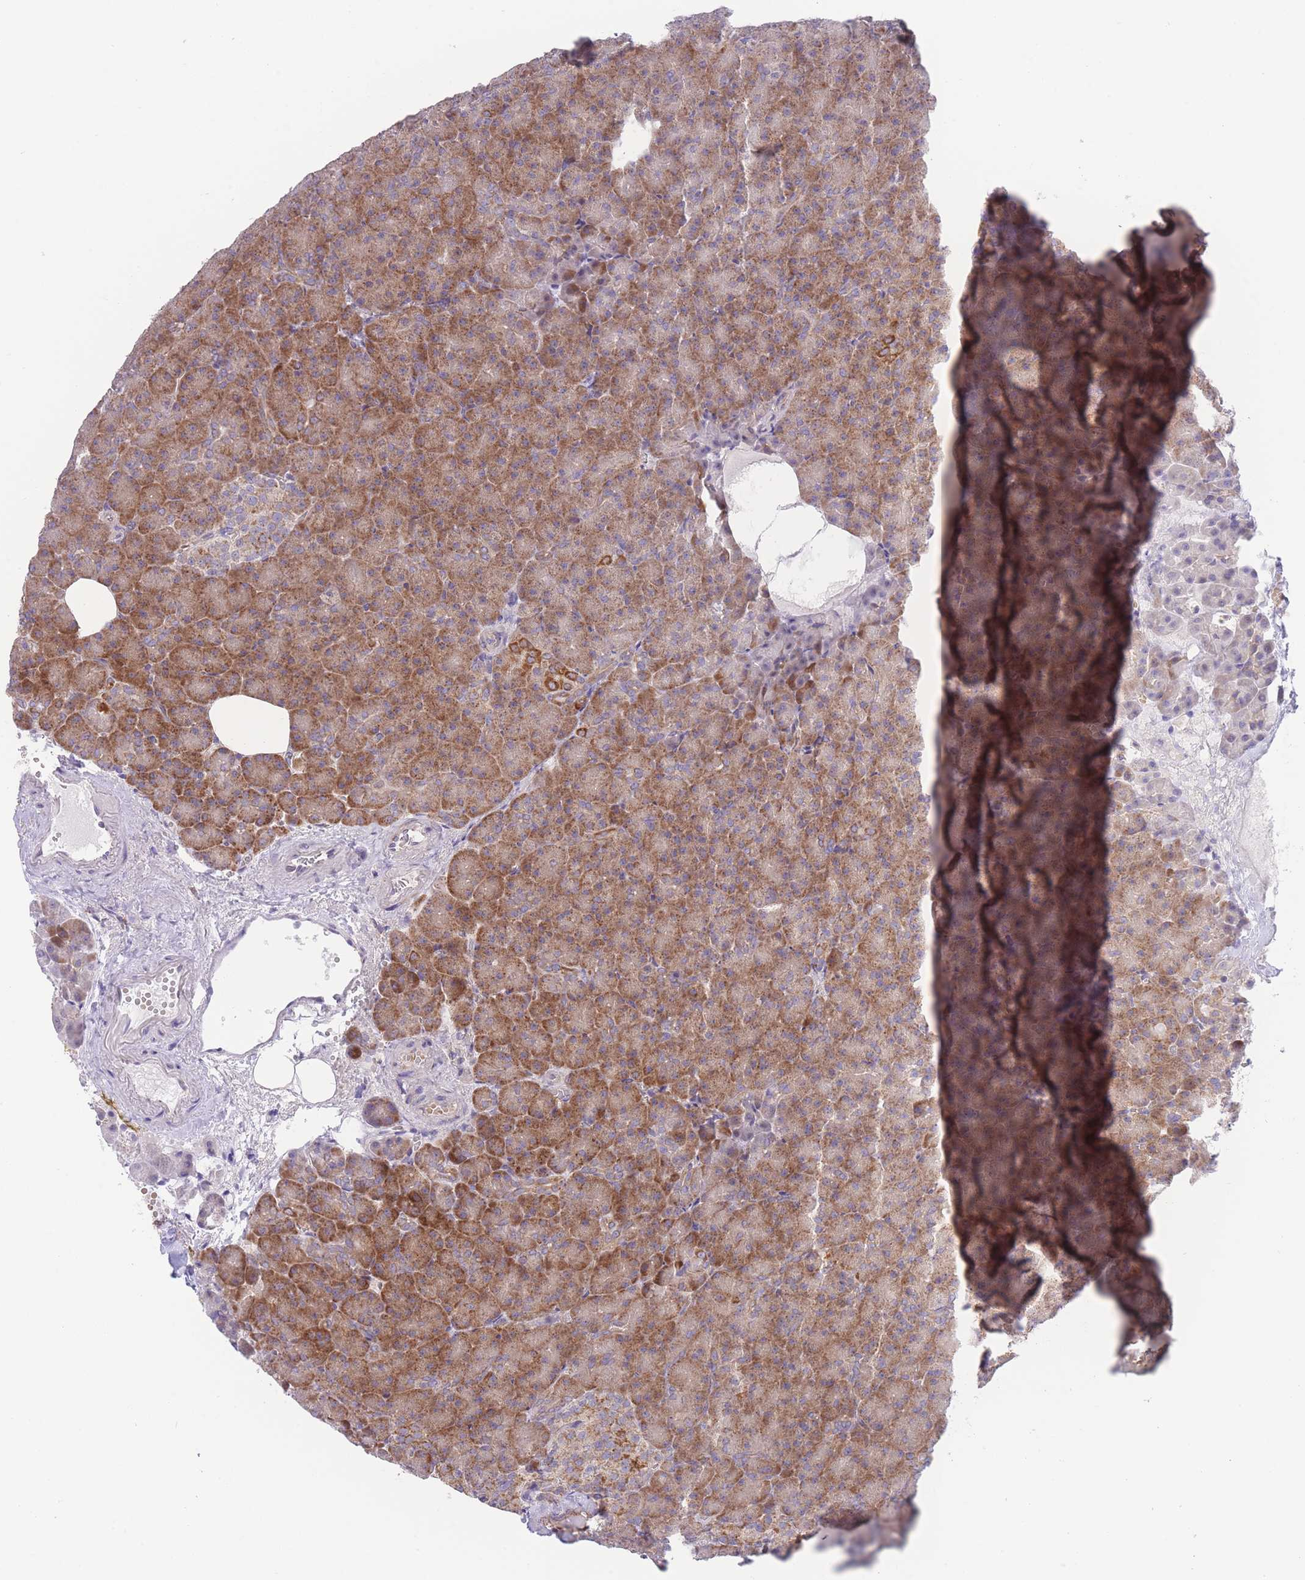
{"staining": {"intensity": "moderate", "quantity": ">75%", "location": "cytoplasmic/membranous"}, "tissue": "pancreas", "cell_type": "Exocrine glandular cells", "image_type": "normal", "snomed": [{"axis": "morphology", "description": "Normal tissue, NOS"}, {"axis": "topography", "description": "Pancreas"}], "caption": "Moderate cytoplasmic/membranous expression is seen in about >75% of exocrine glandular cells in unremarkable pancreas.", "gene": "BOLA2B", "patient": {"sex": "female", "age": 74}}